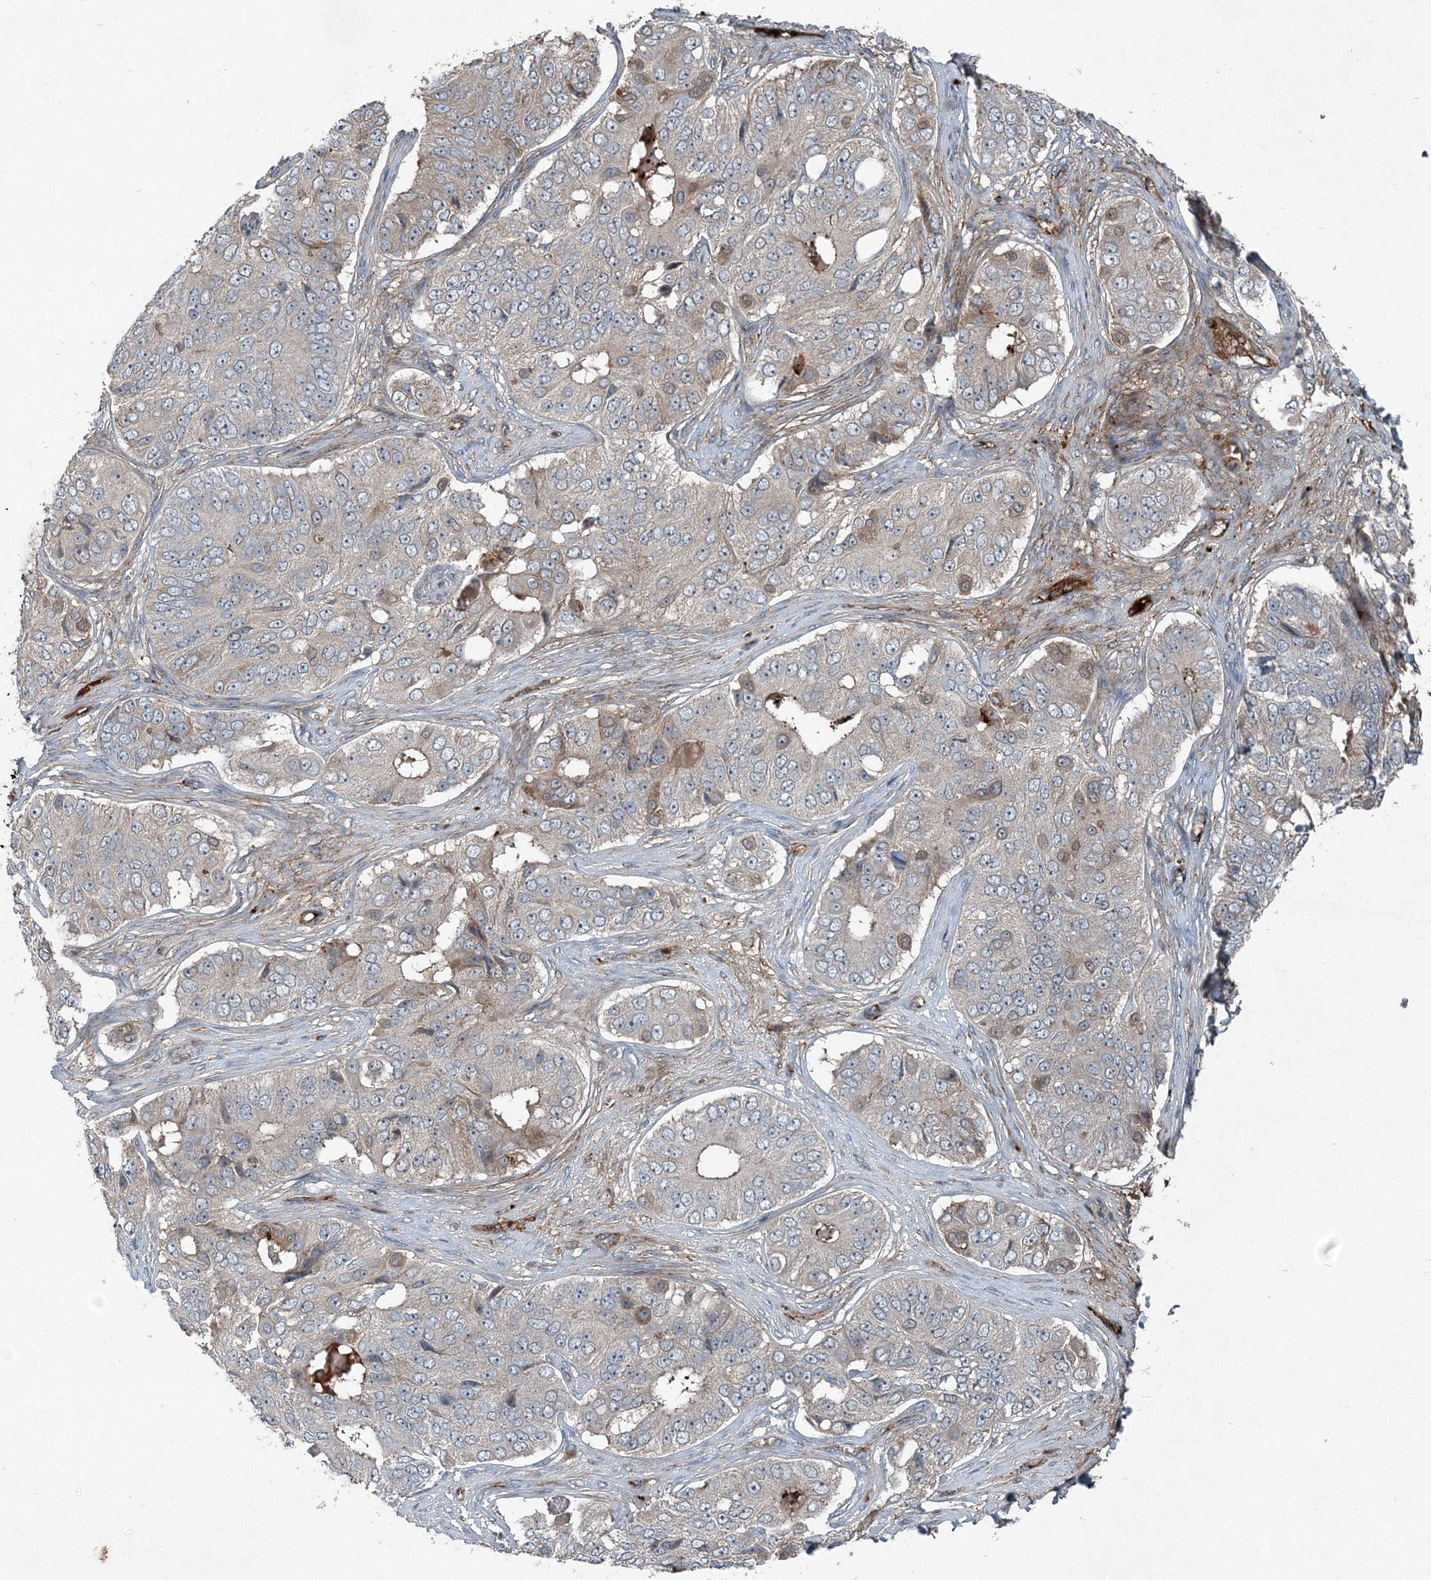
{"staining": {"intensity": "negative", "quantity": "none", "location": "none"}, "tissue": "ovarian cancer", "cell_type": "Tumor cells", "image_type": "cancer", "snomed": [{"axis": "morphology", "description": "Carcinoma, endometroid"}, {"axis": "topography", "description": "Ovary"}], "caption": "Immunohistochemistry (IHC) image of neoplastic tissue: ovarian cancer stained with DAB shows no significant protein expression in tumor cells. The staining is performed using DAB (3,3'-diaminobenzidine) brown chromogen with nuclei counter-stained in using hematoxylin.", "gene": "ABHD14B", "patient": {"sex": "female", "age": 51}}